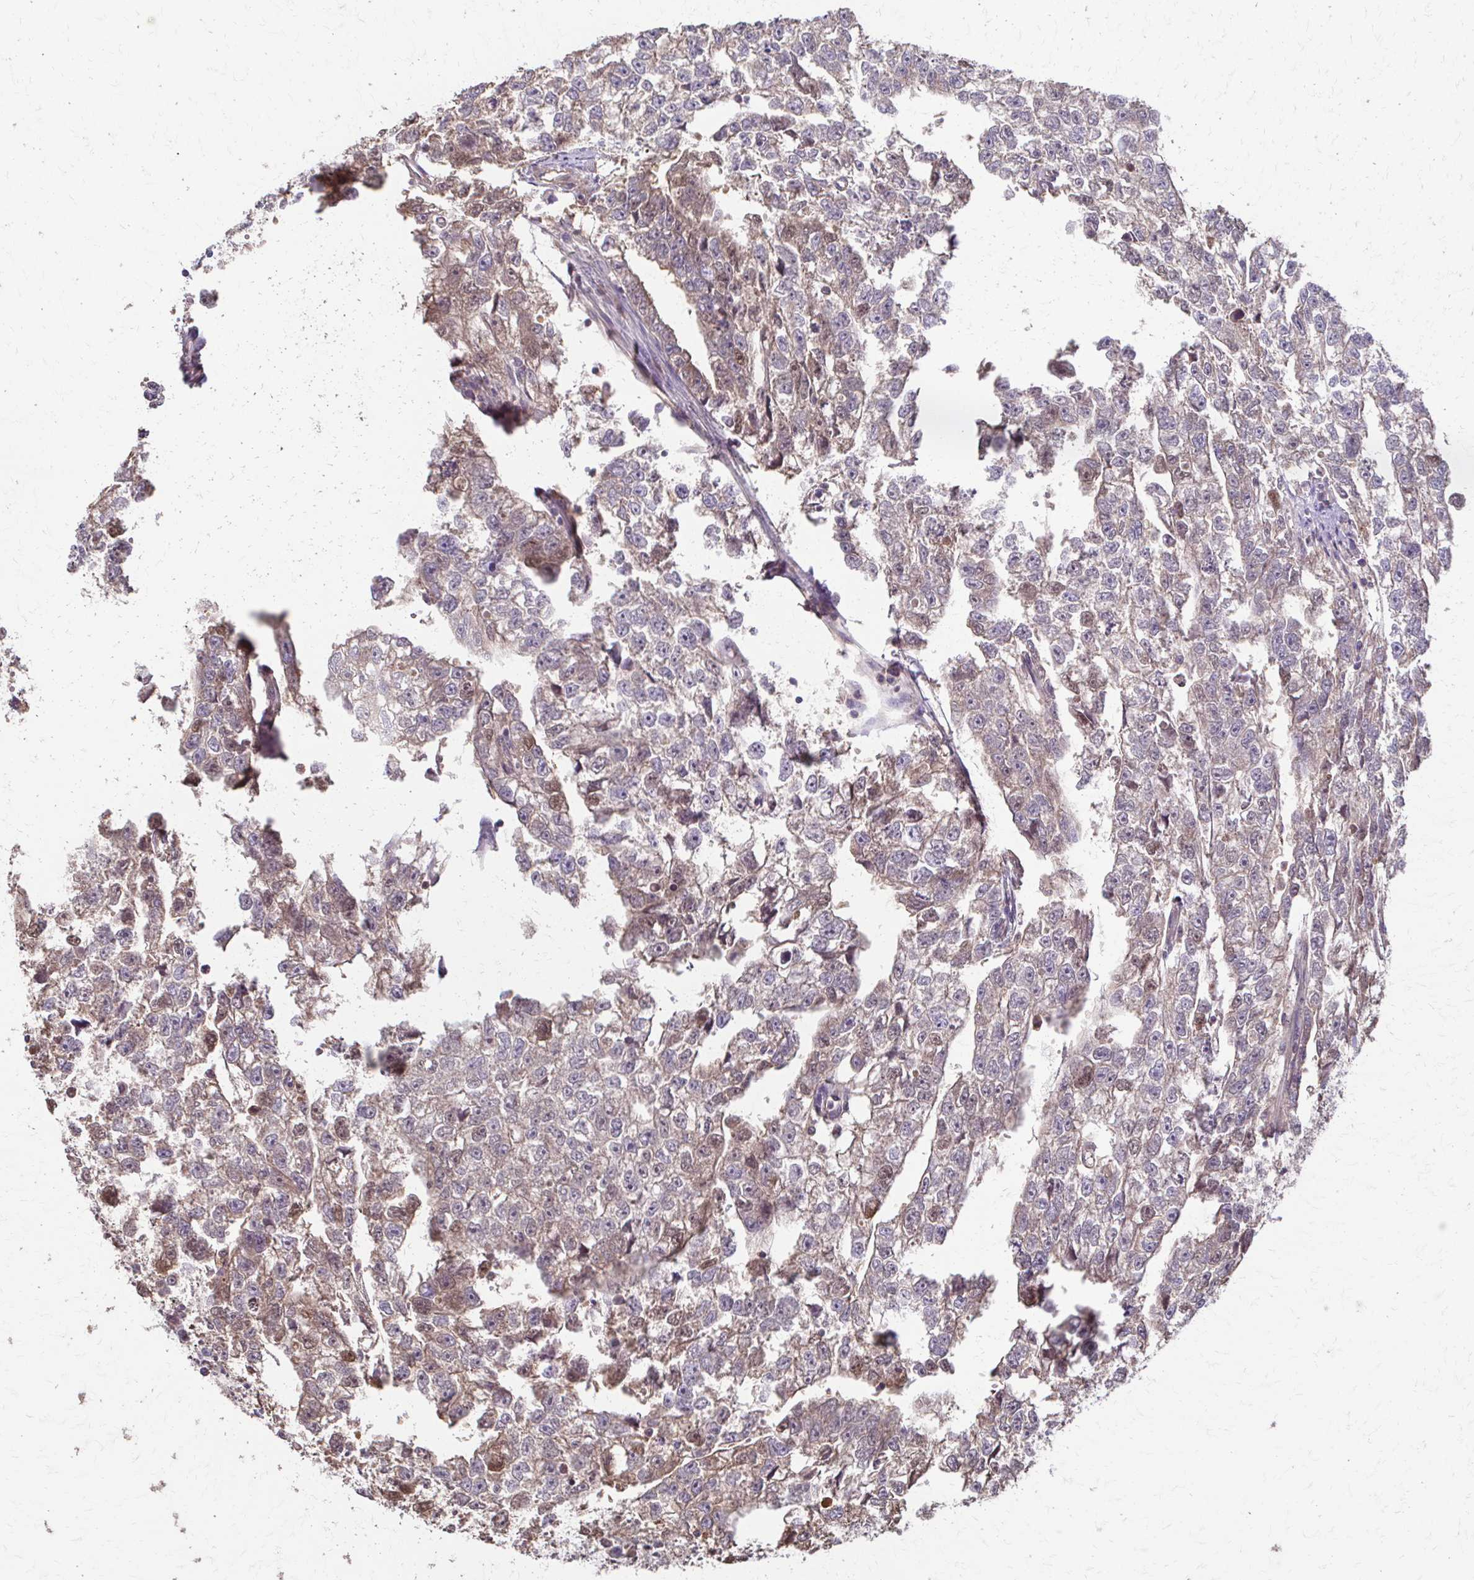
{"staining": {"intensity": "weak", "quantity": ">75%", "location": "cytoplasmic/membranous"}, "tissue": "testis cancer", "cell_type": "Tumor cells", "image_type": "cancer", "snomed": [{"axis": "morphology", "description": "Carcinoma, Embryonal, NOS"}, {"axis": "morphology", "description": "Teratoma, malignant, NOS"}, {"axis": "topography", "description": "Testis"}], "caption": "Immunohistochemical staining of human testis cancer displays low levels of weak cytoplasmic/membranous protein positivity in about >75% of tumor cells. Nuclei are stained in blue.", "gene": "IL18BP", "patient": {"sex": "male", "age": 44}}